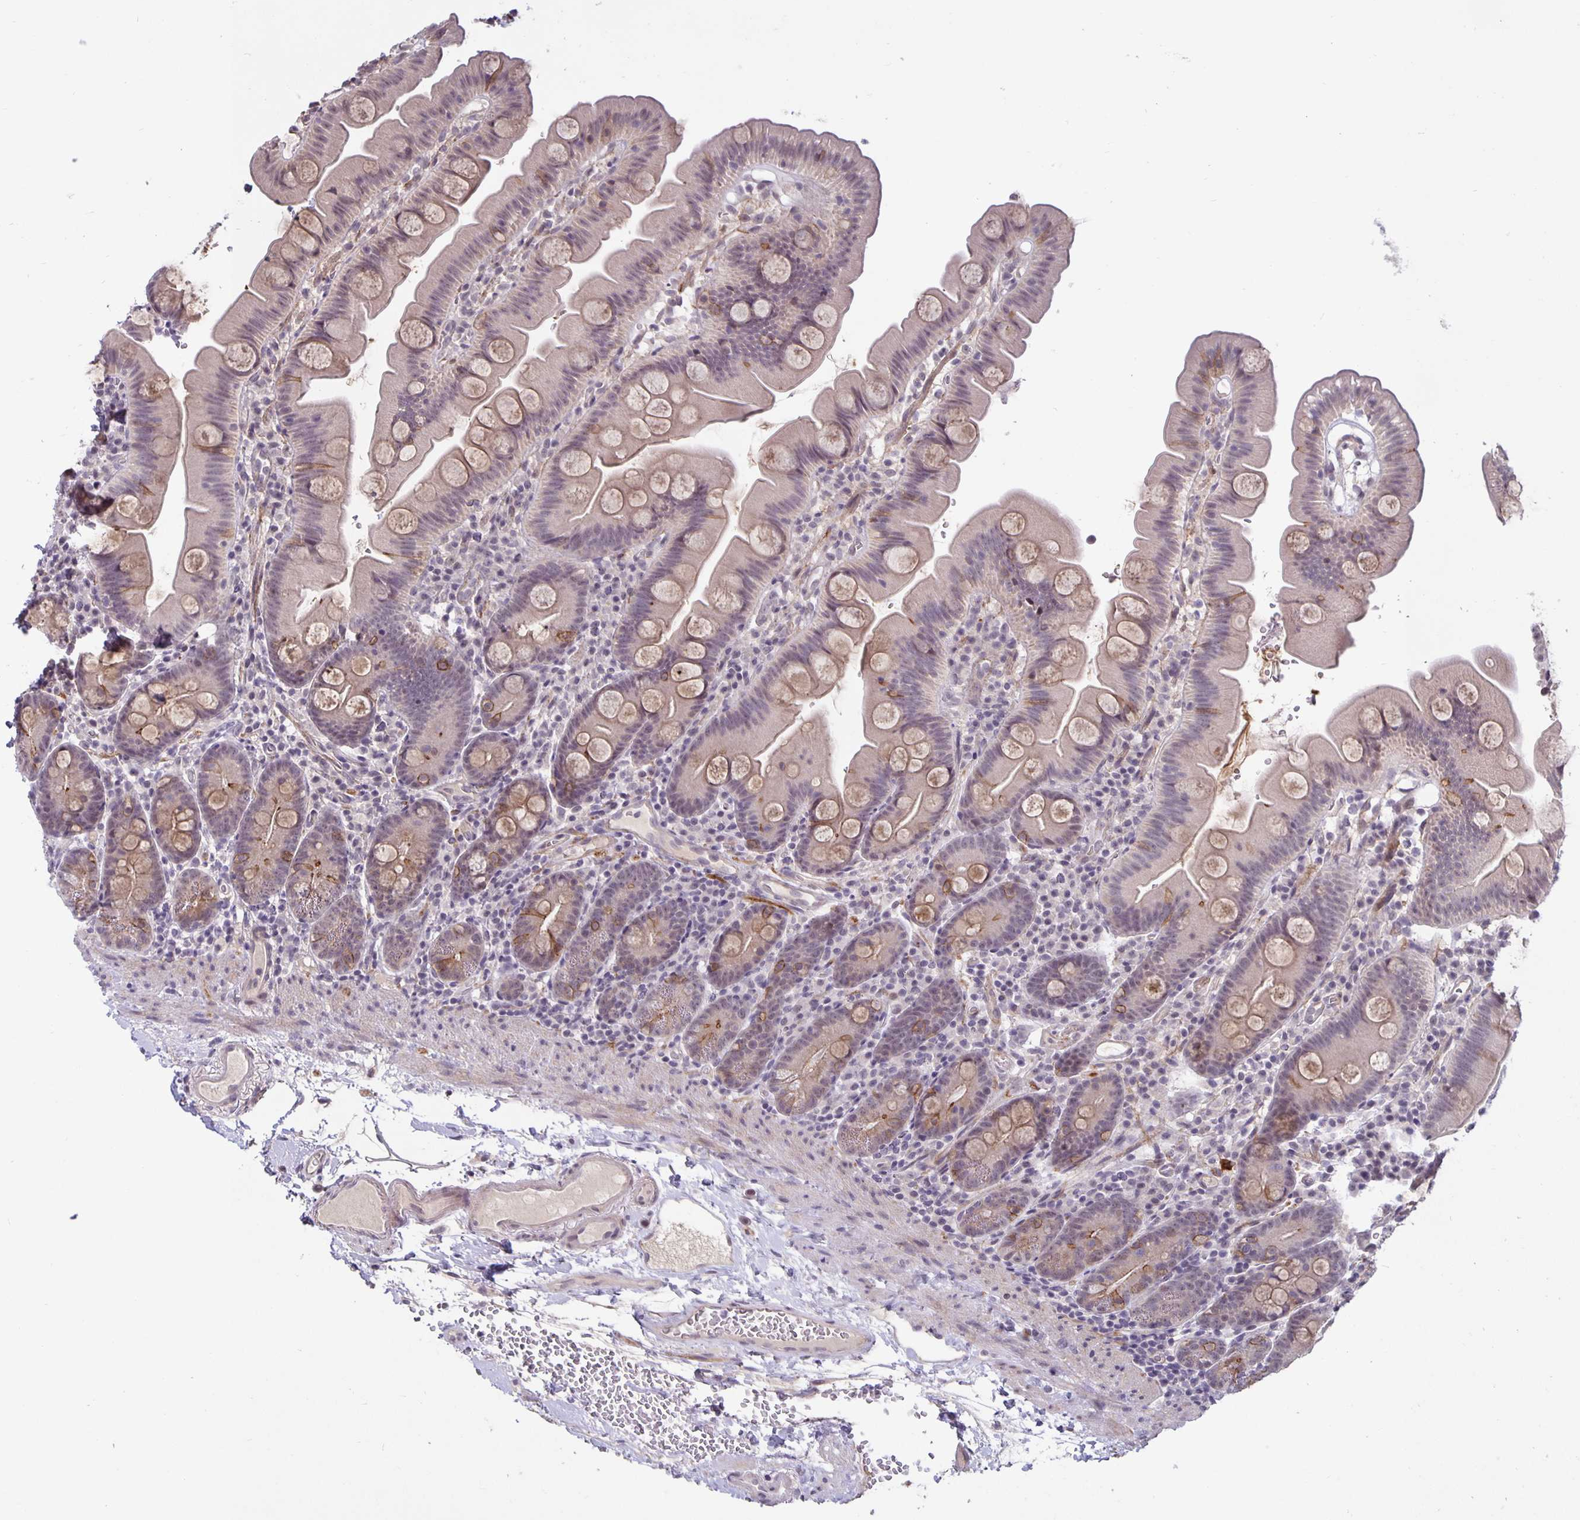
{"staining": {"intensity": "weak", "quantity": "<25%", "location": "cytoplasmic/membranous"}, "tissue": "small intestine", "cell_type": "Glandular cells", "image_type": "normal", "snomed": [{"axis": "morphology", "description": "Normal tissue, NOS"}, {"axis": "topography", "description": "Small intestine"}], "caption": "Immunohistochemical staining of normal small intestine shows no significant positivity in glandular cells.", "gene": "ARVCF", "patient": {"sex": "female", "age": 68}}